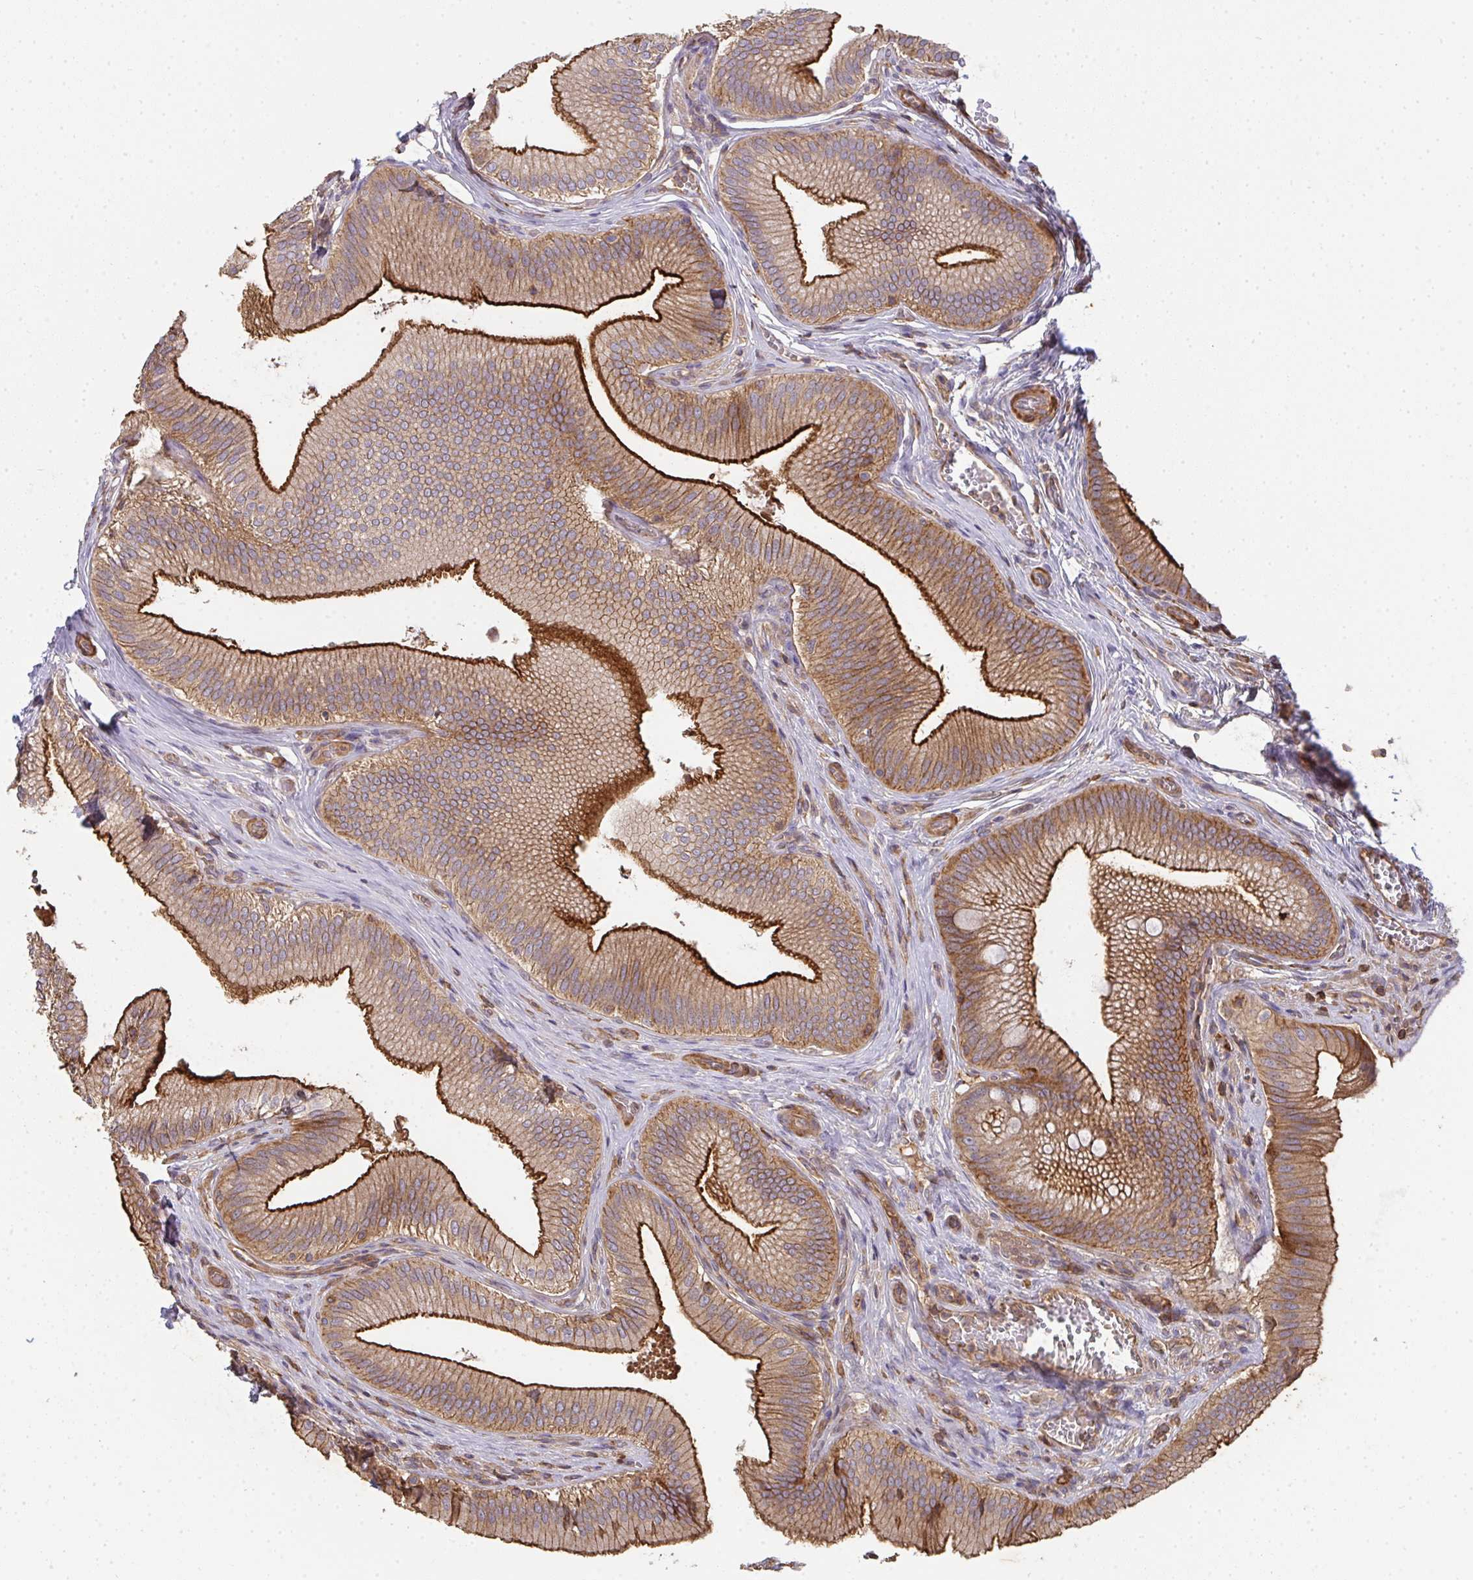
{"staining": {"intensity": "strong", "quantity": ">75%", "location": "cytoplasmic/membranous"}, "tissue": "gallbladder", "cell_type": "Glandular cells", "image_type": "normal", "snomed": [{"axis": "morphology", "description": "Normal tissue, NOS"}, {"axis": "topography", "description": "Gallbladder"}], "caption": "Normal gallbladder exhibits strong cytoplasmic/membranous expression in approximately >75% of glandular cells (DAB IHC, brown staining for protein, blue staining for nuclei)..", "gene": "TNMD", "patient": {"sex": "male", "age": 17}}